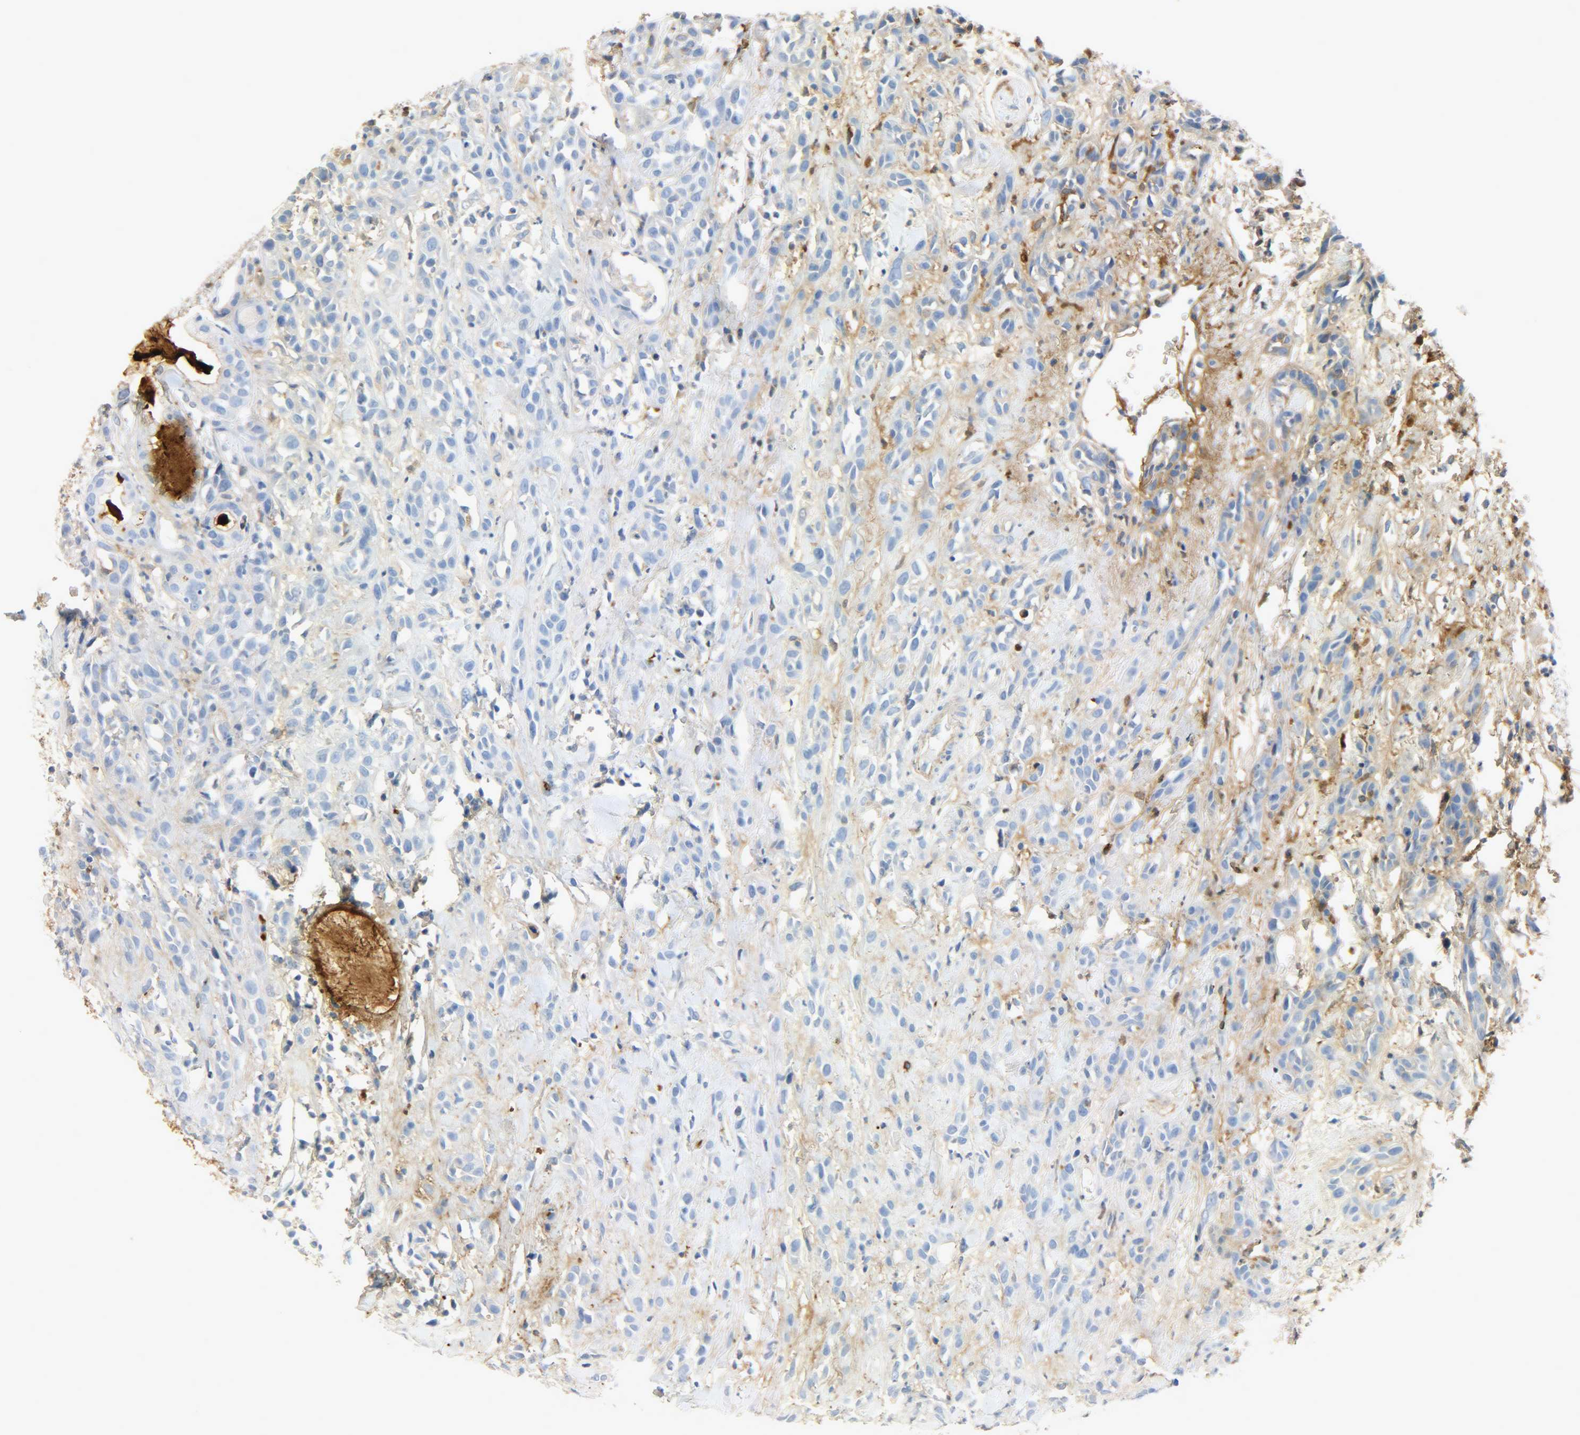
{"staining": {"intensity": "negative", "quantity": "none", "location": "none"}, "tissue": "head and neck cancer", "cell_type": "Tumor cells", "image_type": "cancer", "snomed": [{"axis": "morphology", "description": "Squamous cell carcinoma, NOS"}, {"axis": "topography", "description": "Head-Neck"}], "caption": "A high-resolution photomicrograph shows immunohistochemistry staining of head and neck squamous cell carcinoma, which displays no significant expression in tumor cells. (DAB immunohistochemistry (IHC) with hematoxylin counter stain).", "gene": "CRP", "patient": {"sex": "male", "age": 62}}